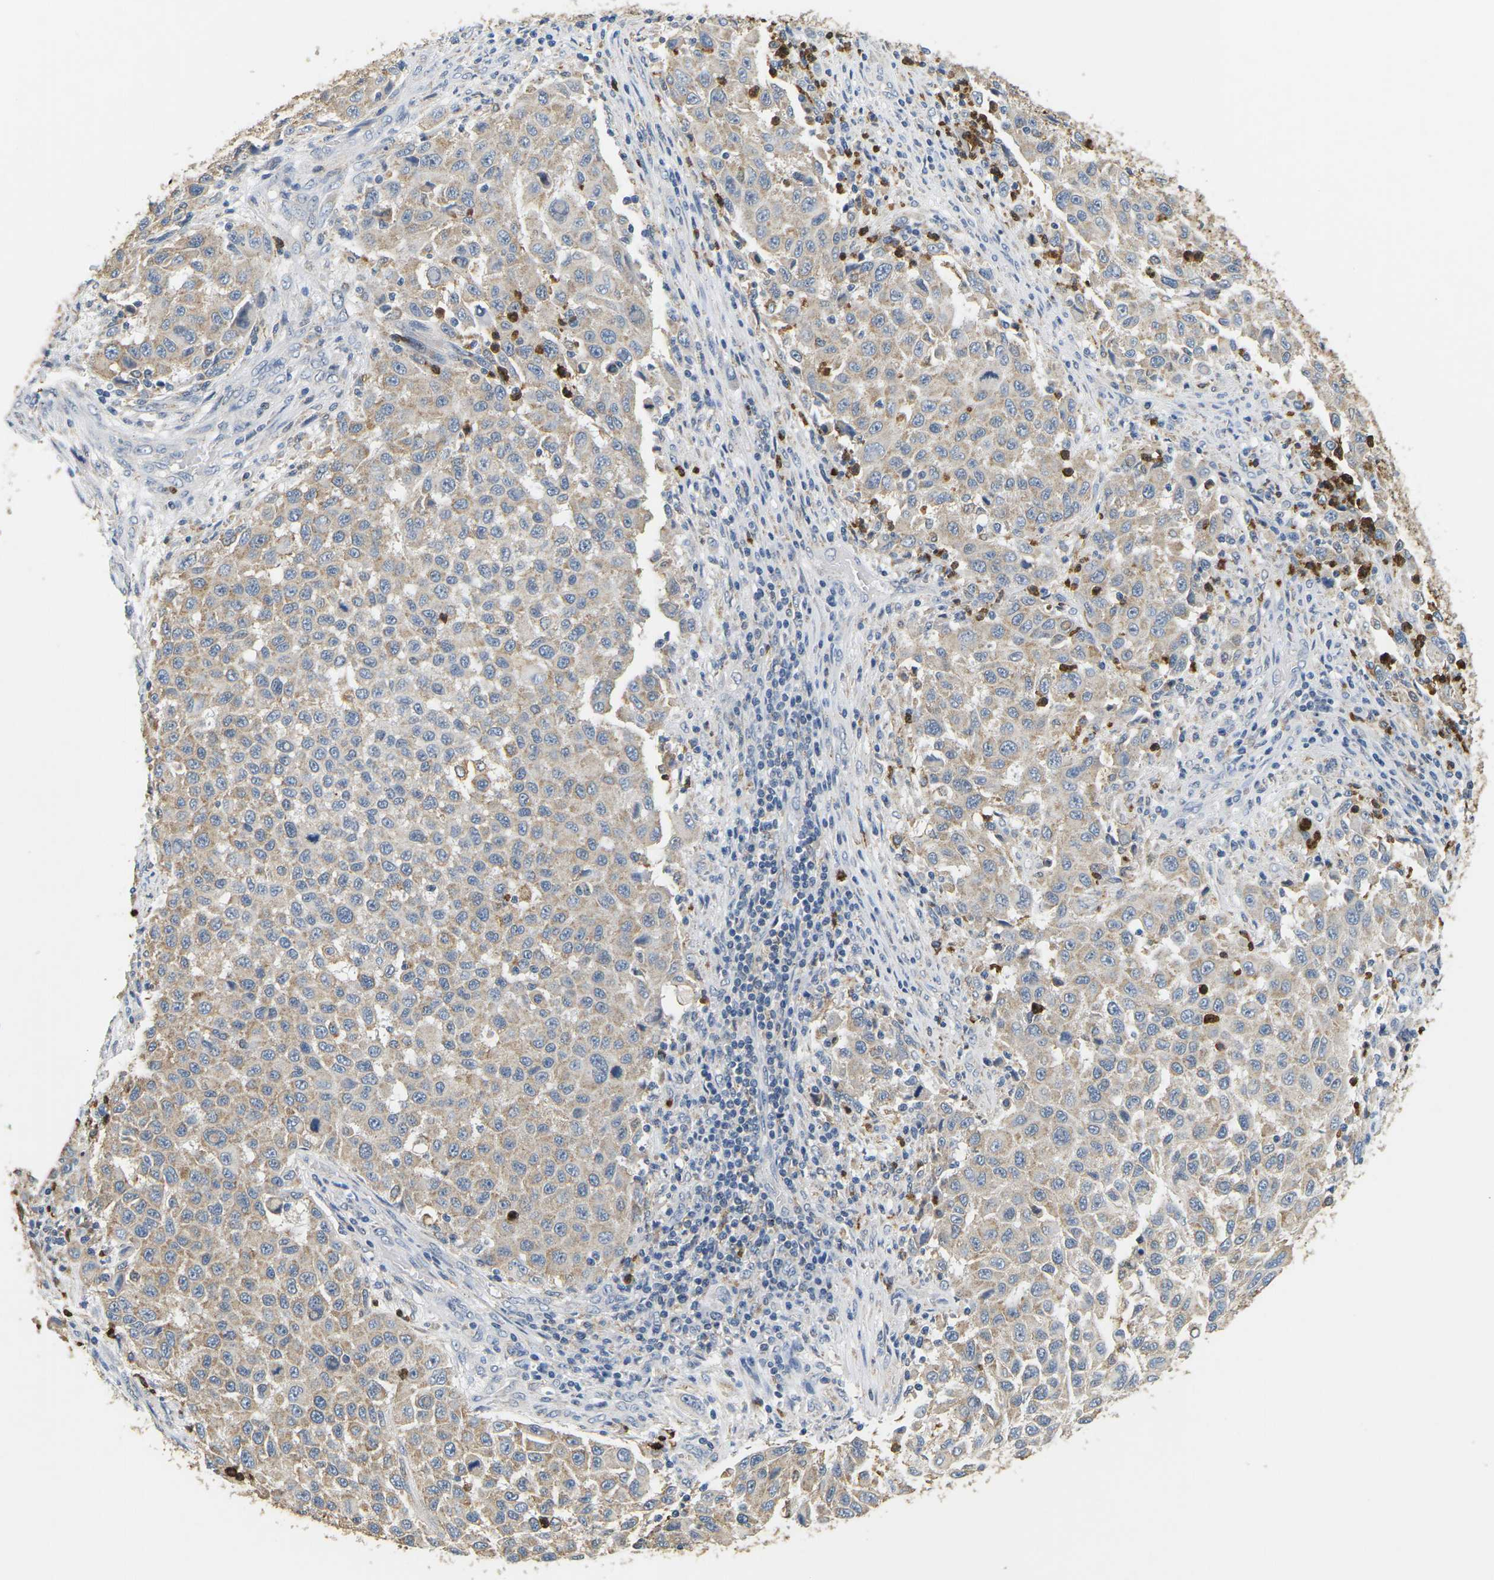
{"staining": {"intensity": "weak", "quantity": "25%-75%", "location": "cytoplasmic/membranous"}, "tissue": "melanoma", "cell_type": "Tumor cells", "image_type": "cancer", "snomed": [{"axis": "morphology", "description": "Malignant melanoma, Metastatic site"}, {"axis": "topography", "description": "Lymph node"}], "caption": "Human malignant melanoma (metastatic site) stained with a brown dye reveals weak cytoplasmic/membranous positive positivity in approximately 25%-75% of tumor cells.", "gene": "ADM", "patient": {"sex": "male", "age": 61}}